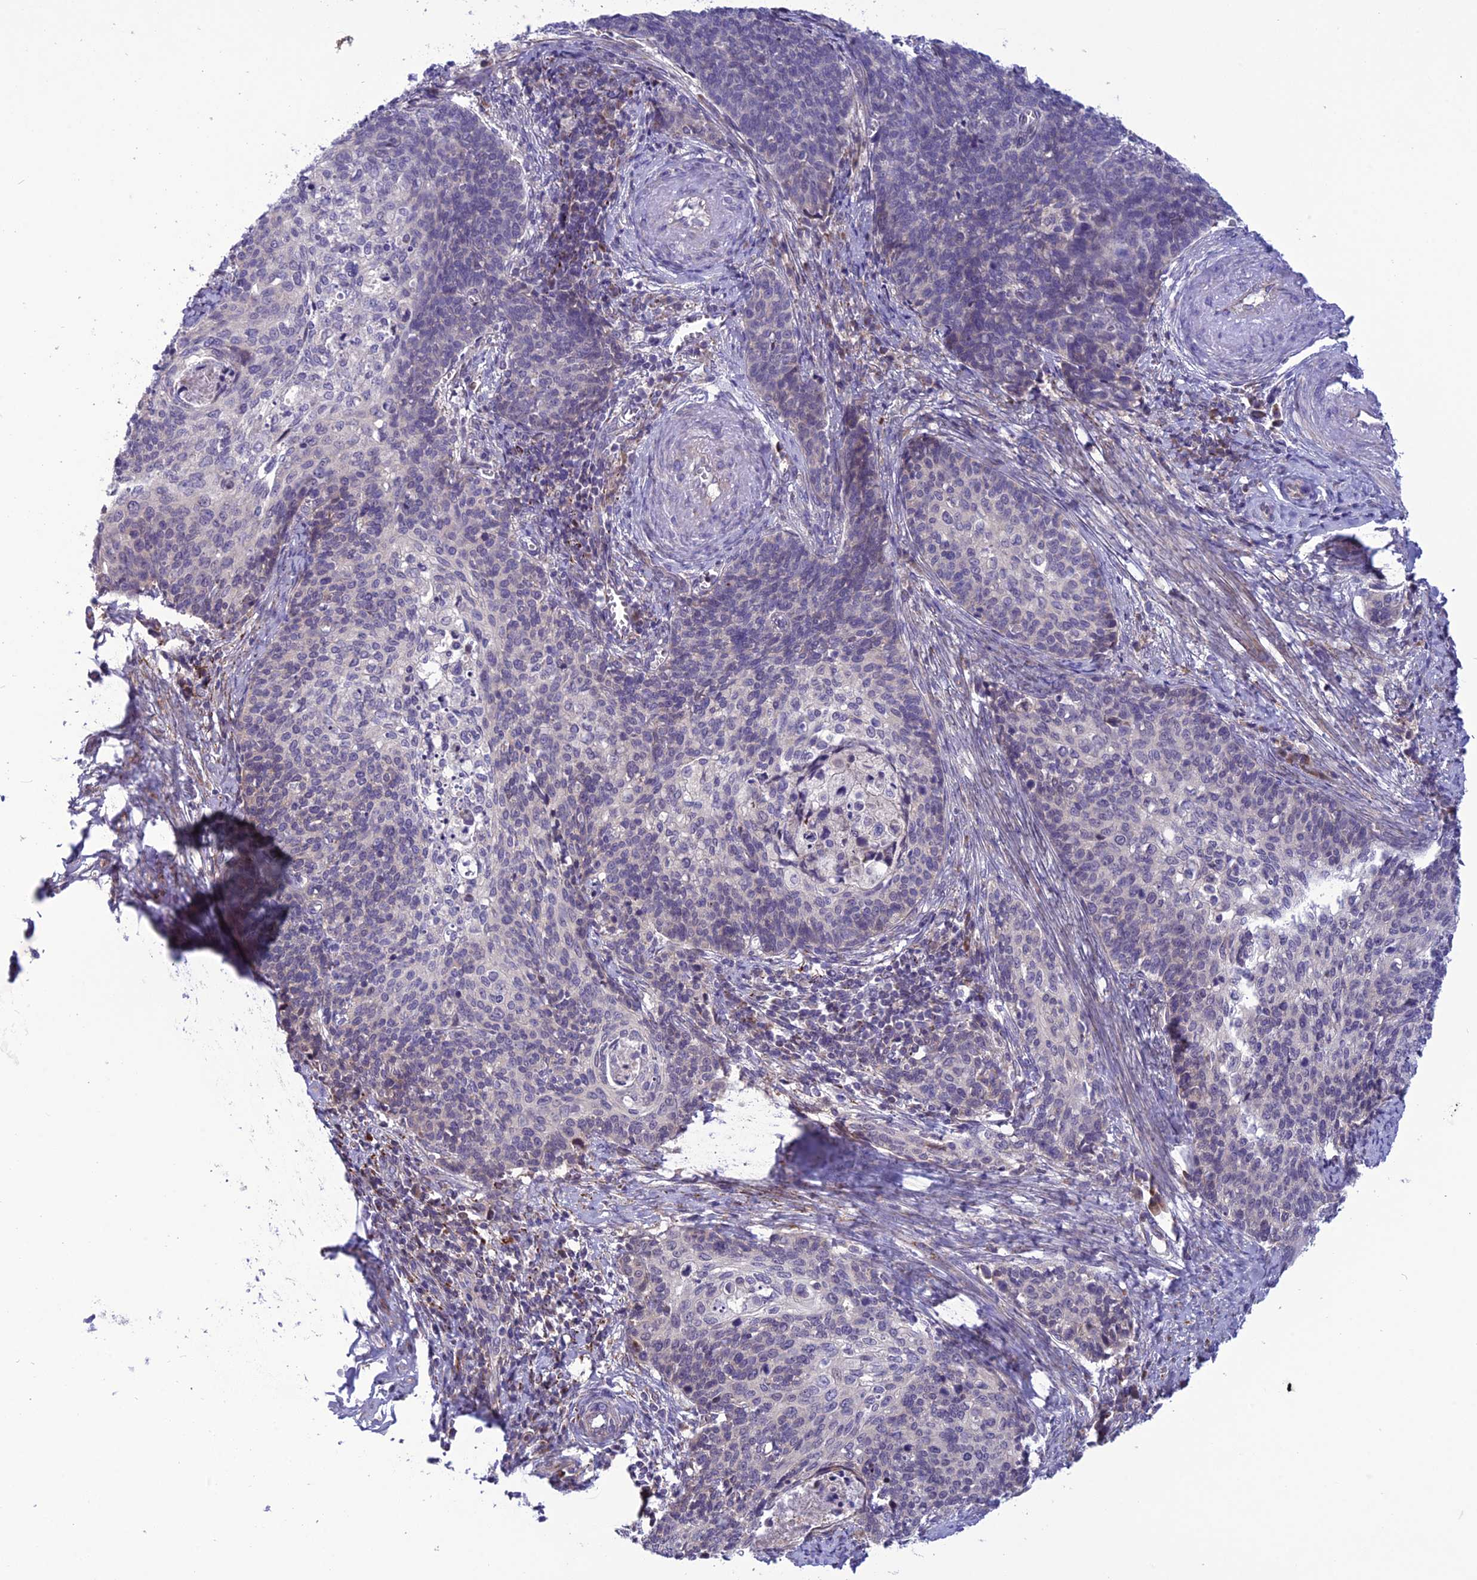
{"staining": {"intensity": "negative", "quantity": "none", "location": "none"}, "tissue": "cervical cancer", "cell_type": "Tumor cells", "image_type": "cancer", "snomed": [{"axis": "morphology", "description": "Squamous cell carcinoma, NOS"}, {"axis": "topography", "description": "Cervix"}], "caption": "Cervical cancer (squamous cell carcinoma) stained for a protein using immunohistochemistry exhibits no positivity tumor cells.", "gene": "PSMF1", "patient": {"sex": "female", "age": 39}}